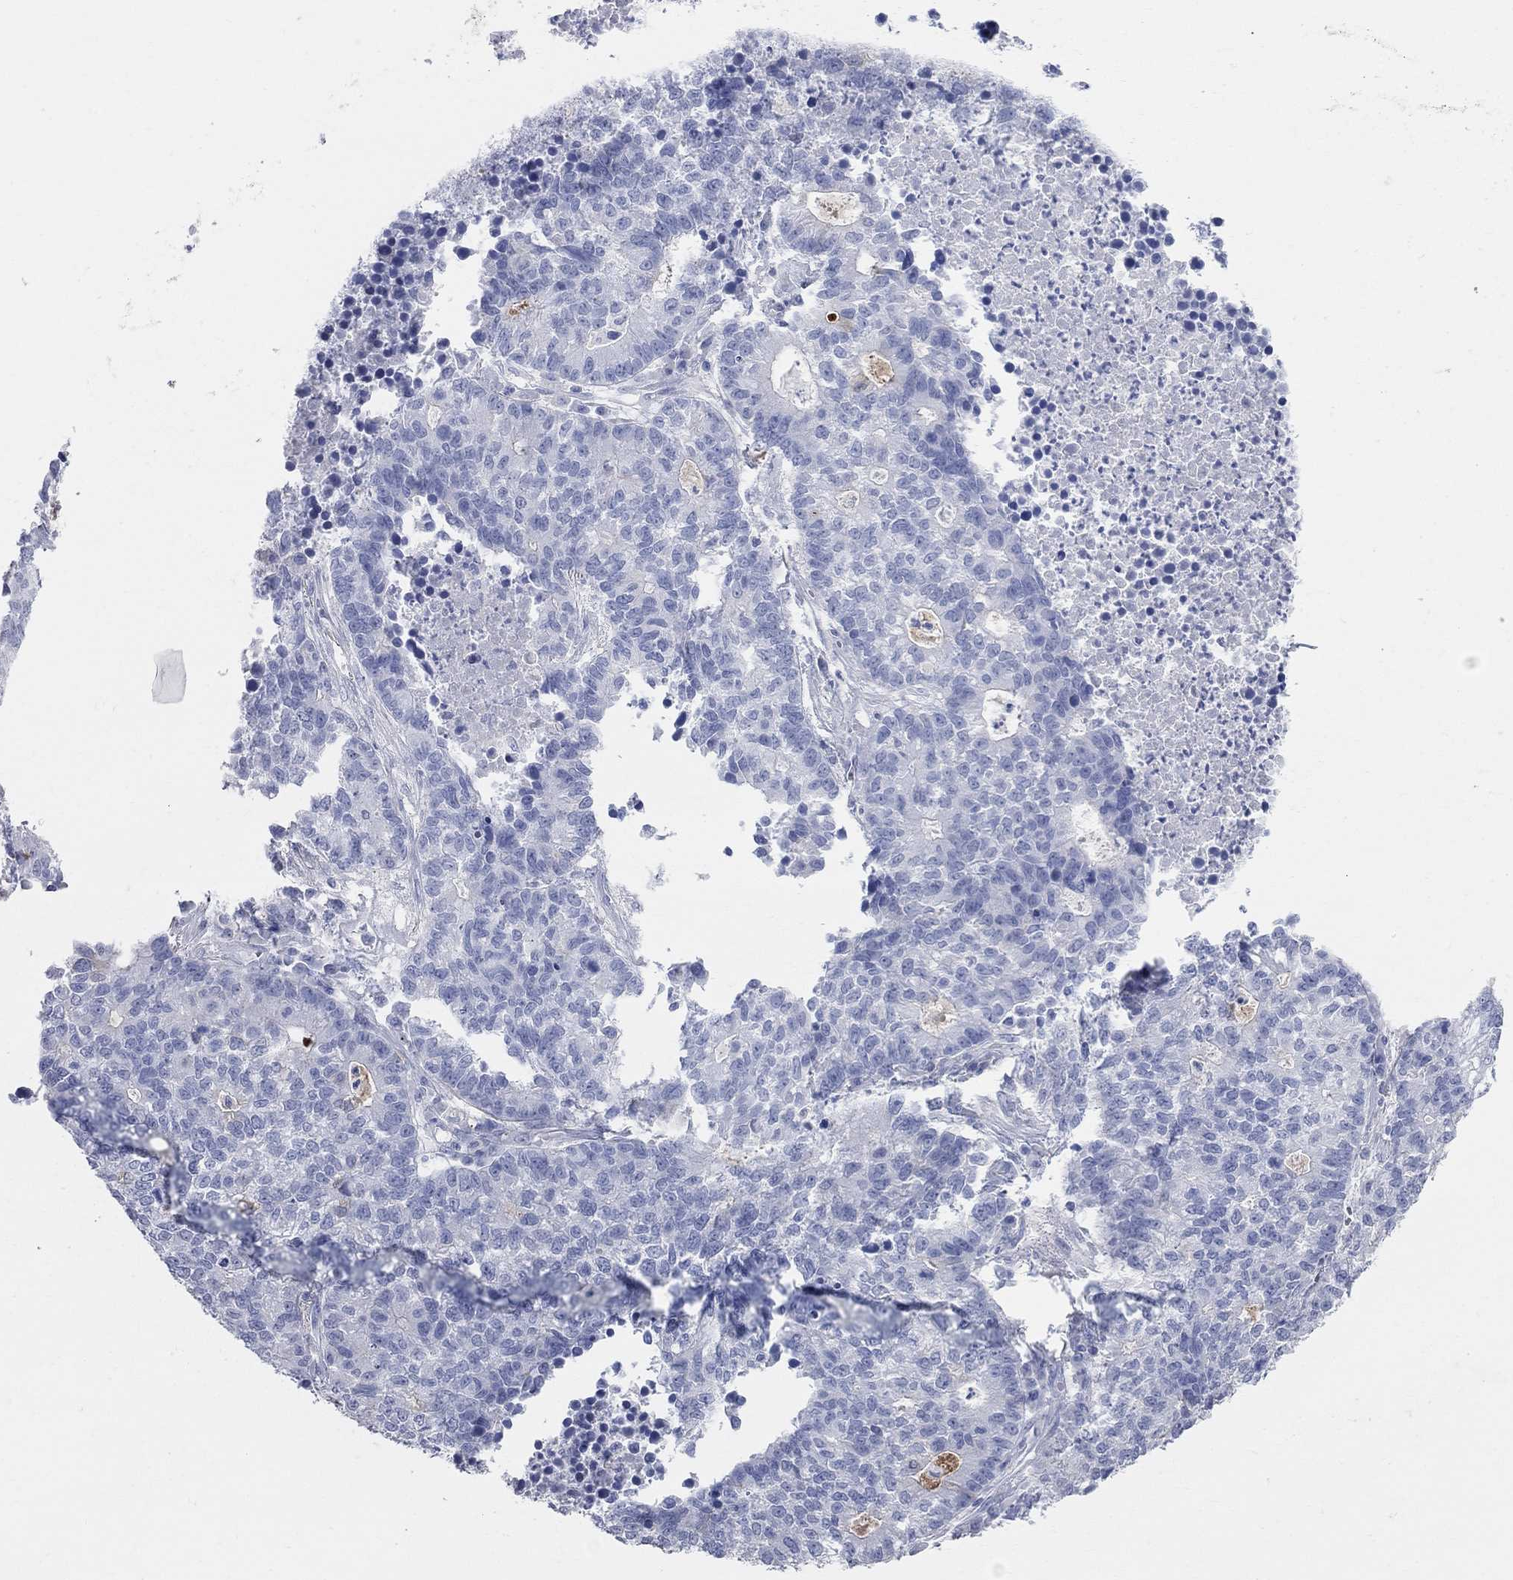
{"staining": {"intensity": "negative", "quantity": "none", "location": "none"}, "tissue": "lung cancer", "cell_type": "Tumor cells", "image_type": "cancer", "snomed": [{"axis": "morphology", "description": "Adenocarcinoma, NOS"}, {"axis": "topography", "description": "Lung"}], "caption": "This photomicrograph is of lung cancer (adenocarcinoma) stained with immunohistochemistry (IHC) to label a protein in brown with the nuclei are counter-stained blue. There is no expression in tumor cells.", "gene": "AOX1", "patient": {"sex": "male", "age": 57}}